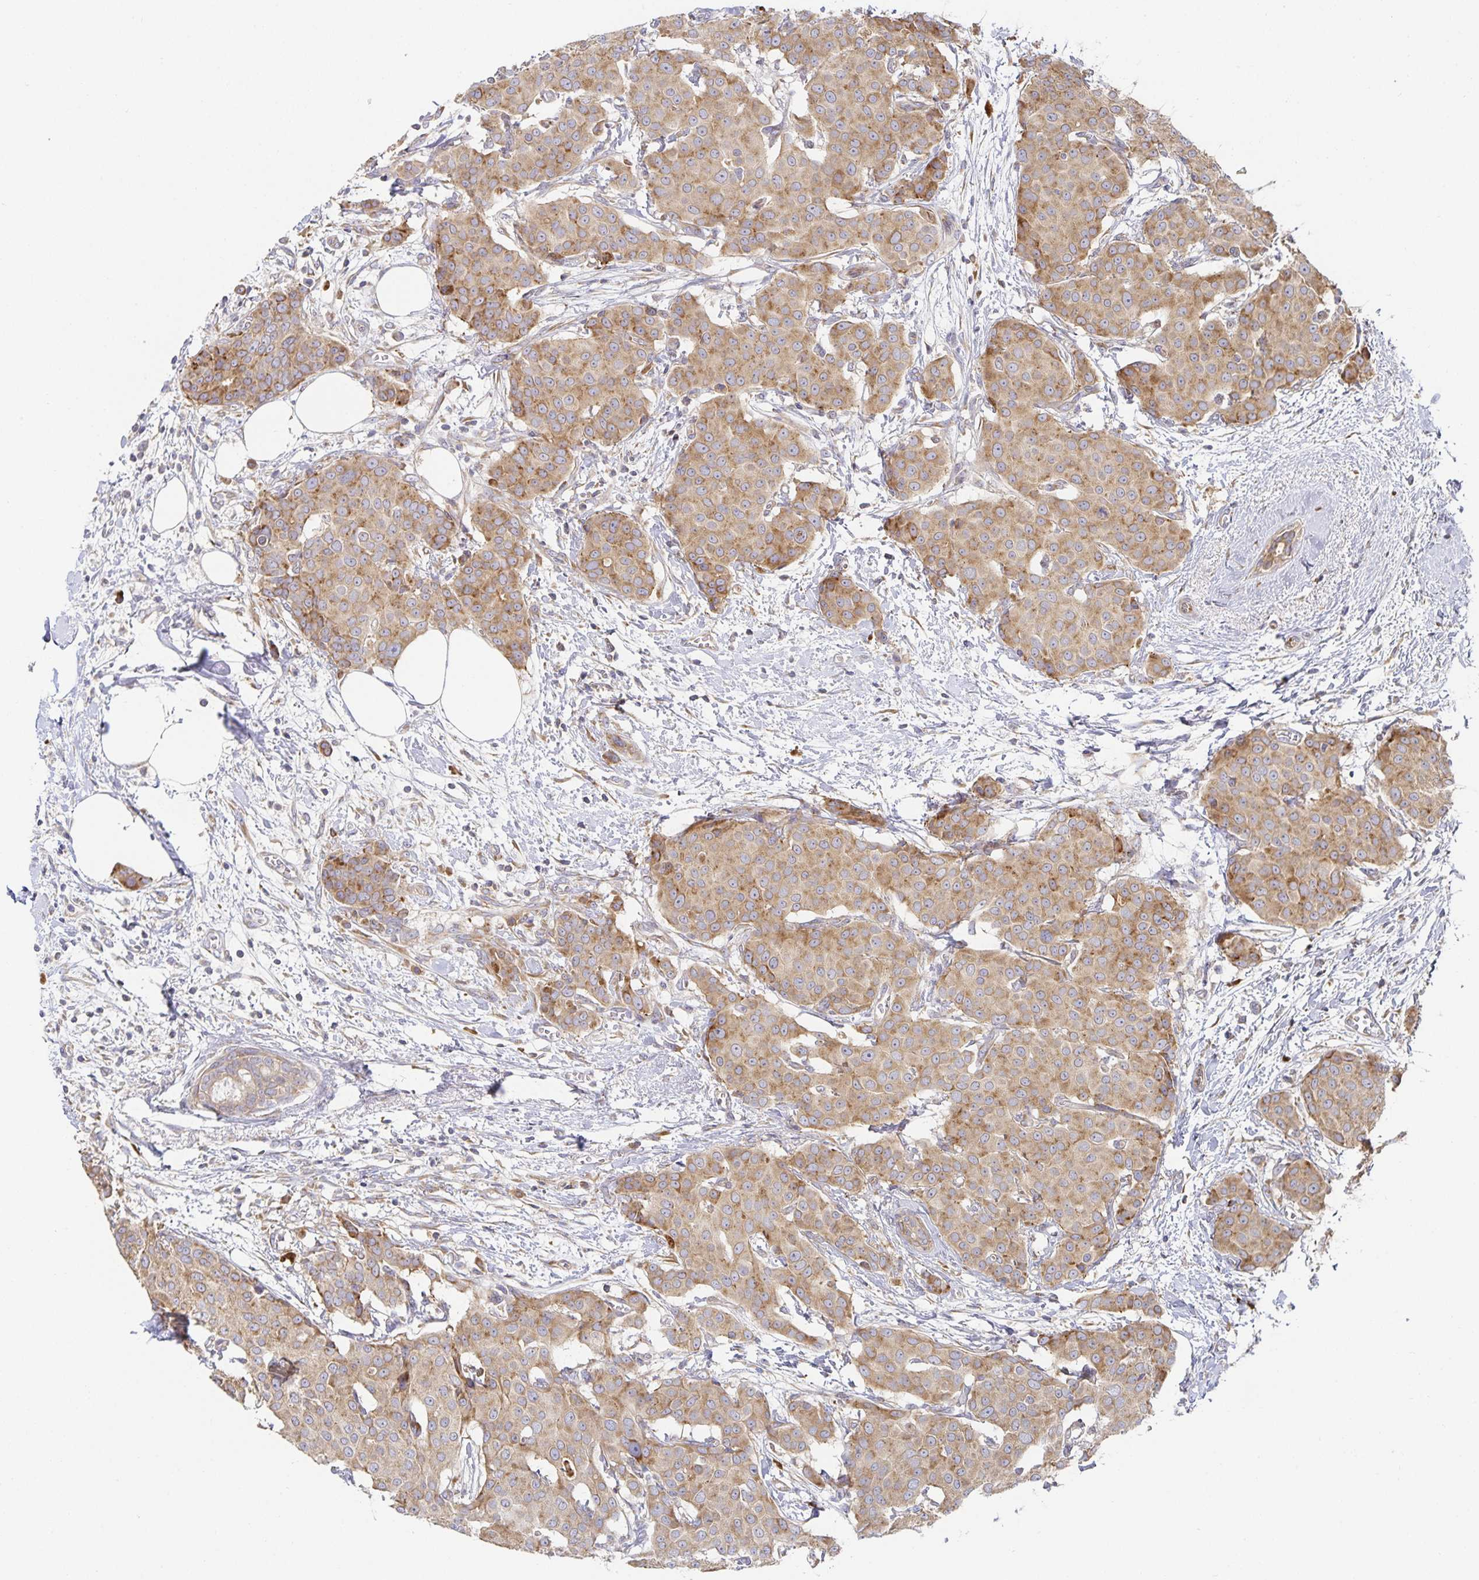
{"staining": {"intensity": "moderate", "quantity": ">75%", "location": "cytoplasmic/membranous"}, "tissue": "breast cancer", "cell_type": "Tumor cells", "image_type": "cancer", "snomed": [{"axis": "morphology", "description": "Duct carcinoma"}, {"axis": "topography", "description": "Breast"}], "caption": "Infiltrating ductal carcinoma (breast) stained for a protein shows moderate cytoplasmic/membranous positivity in tumor cells.", "gene": "NOMO1", "patient": {"sex": "female", "age": 91}}